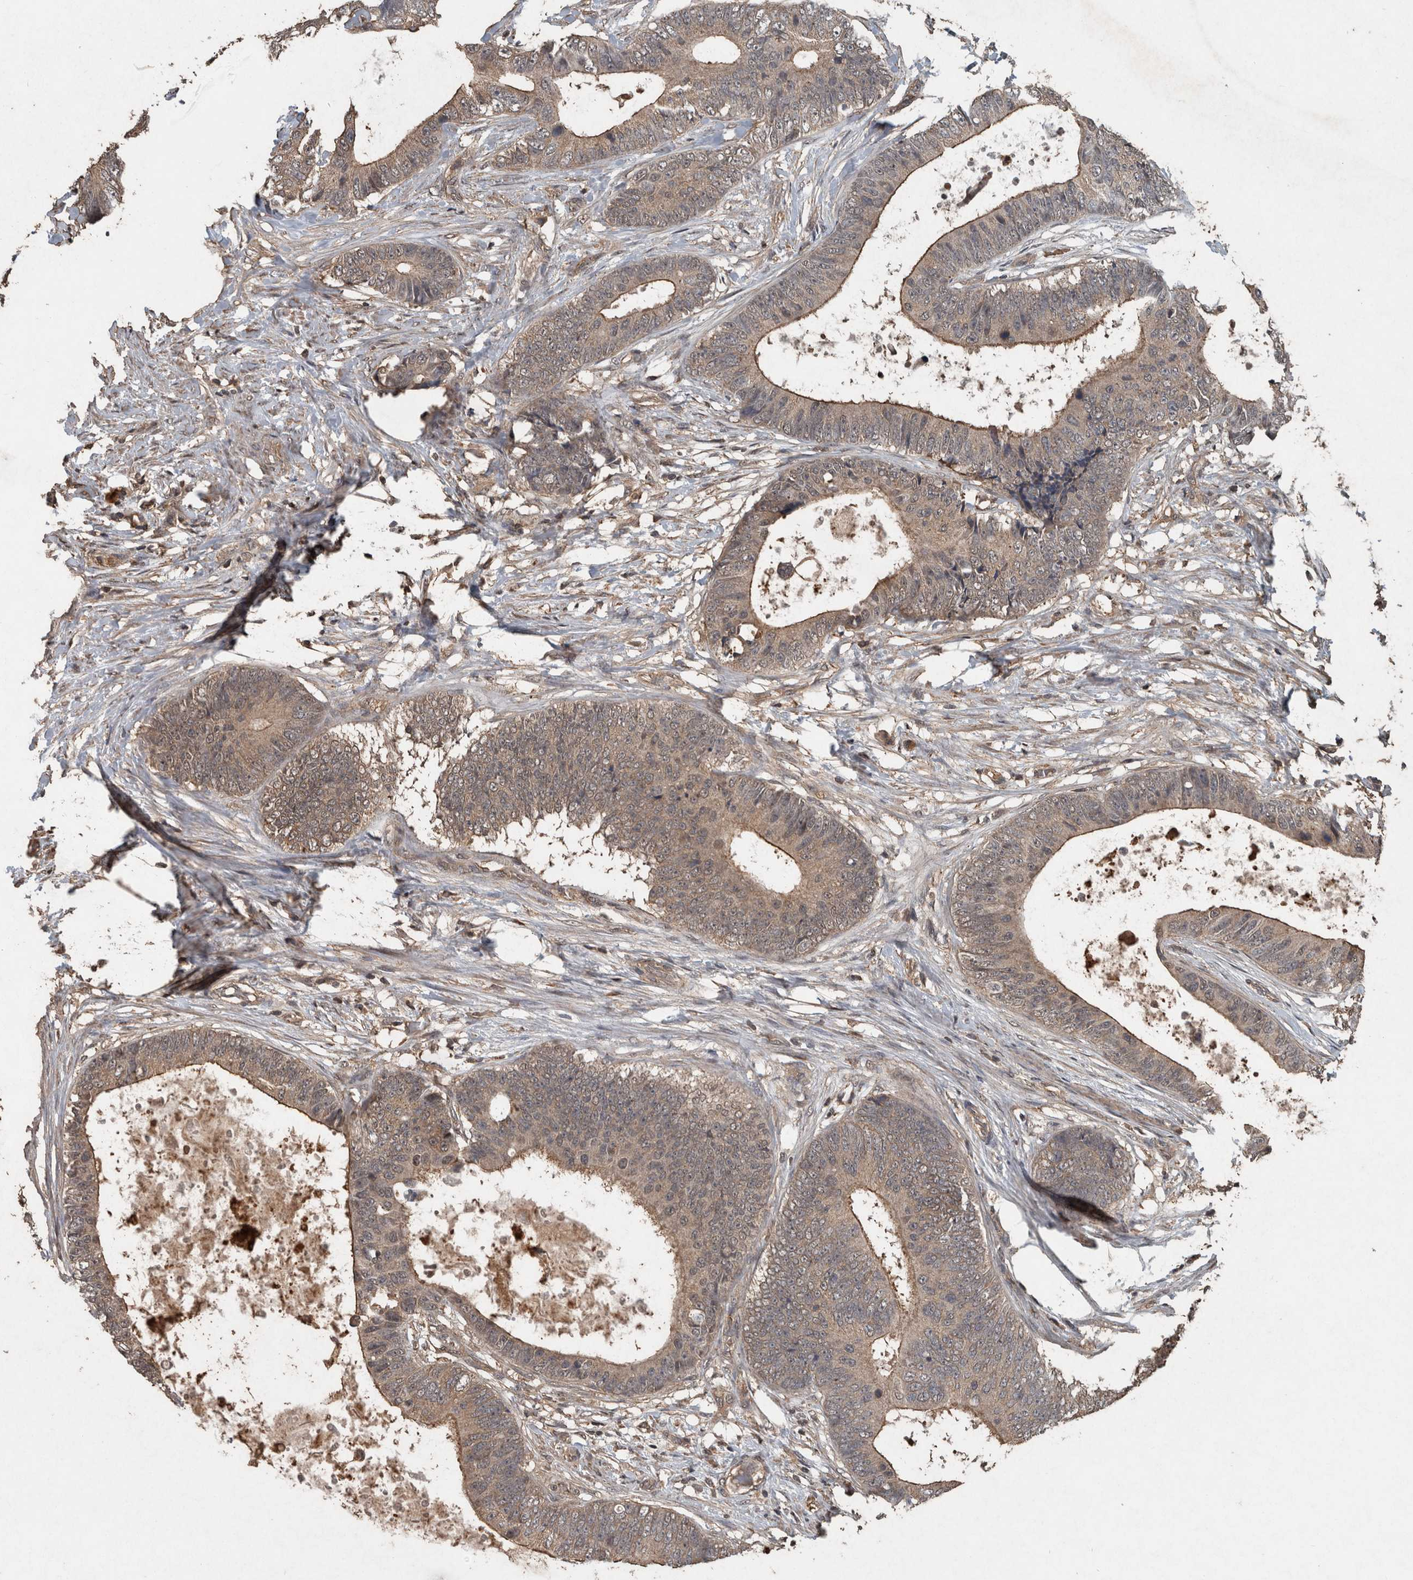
{"staining": {"intensity": "moderate", "quantity": ">75%", "location": "cytoplasmic/membranous"}, "tissue": "colorectal cancer", "cell_type": "Tumor cells", "image_type": "cancer", "snomed": [{"axis": "morphology", "description": "Adenocarcinoma, NOS"}, {"axis": "topography", "description": "Colon"}], "caption": "An IHC image of neoplastic tissue is shown. Protein staining in brown shows moderate cytoplasmic/membranous positivity in adenocarcinoma (colorectal) within tumor cells.", "gene": "FGFRL1", "patient": {"sex": "male", "age": 56}}